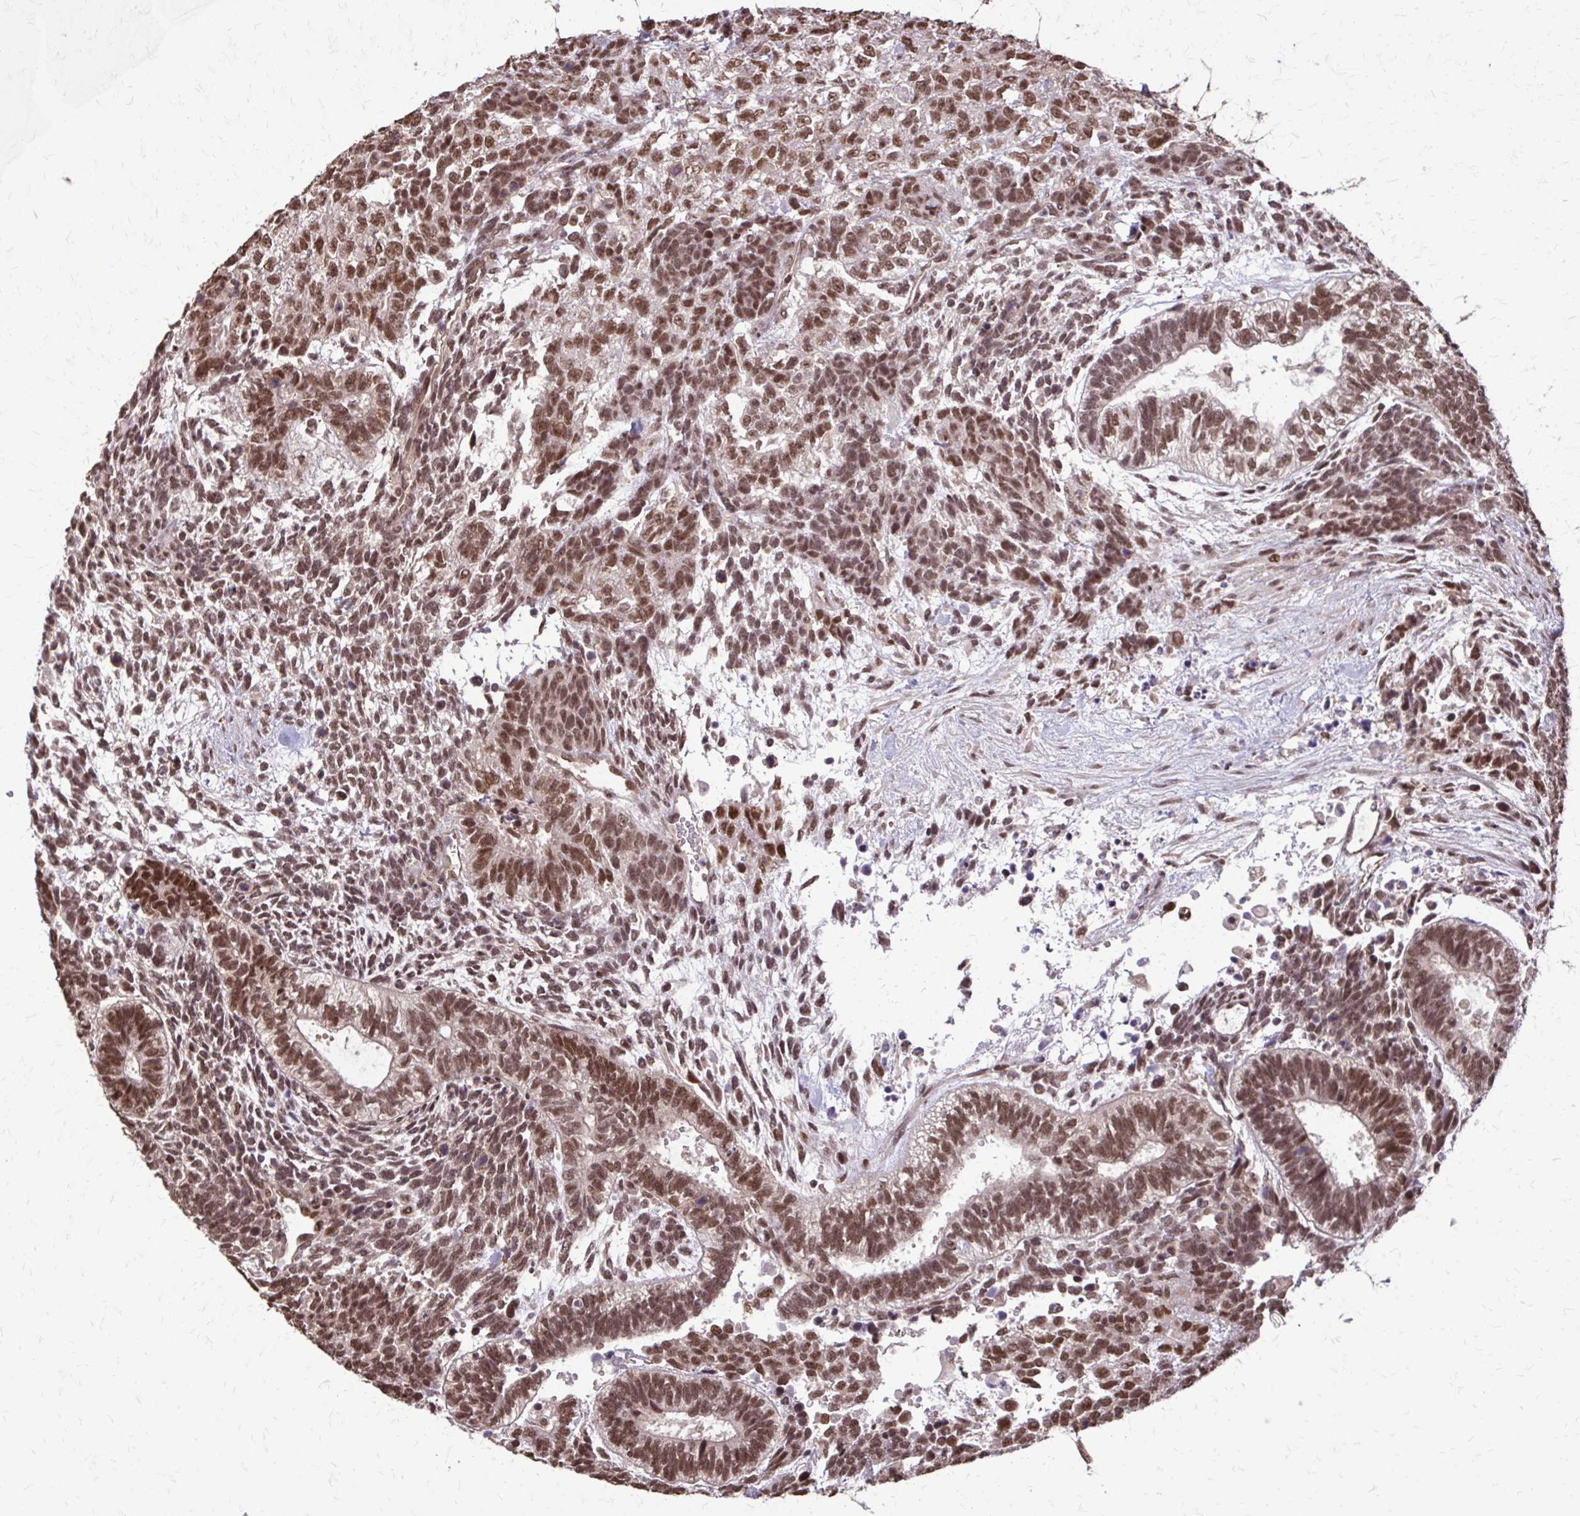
{"staining": {"intensity": "moderate", "quantity": ">75%", "location": "nuclear"}, "tissue": "testis cancer", "cell_type": "Tumor cells", "image_type": "cancer", "snomed": [{"axis": "morphology", "description": "Carcinoma, Embryonal, NOS"}, {"axis": "topography", "description": "Testis"}], "caption": "Immunohistochemical staining of human testis embryonal carcinoma exhibits moderate nuclear protein expression in about >75% of tumor cells.", "gene": "SS18", "patient": {"sex": "male", "age": 23}}